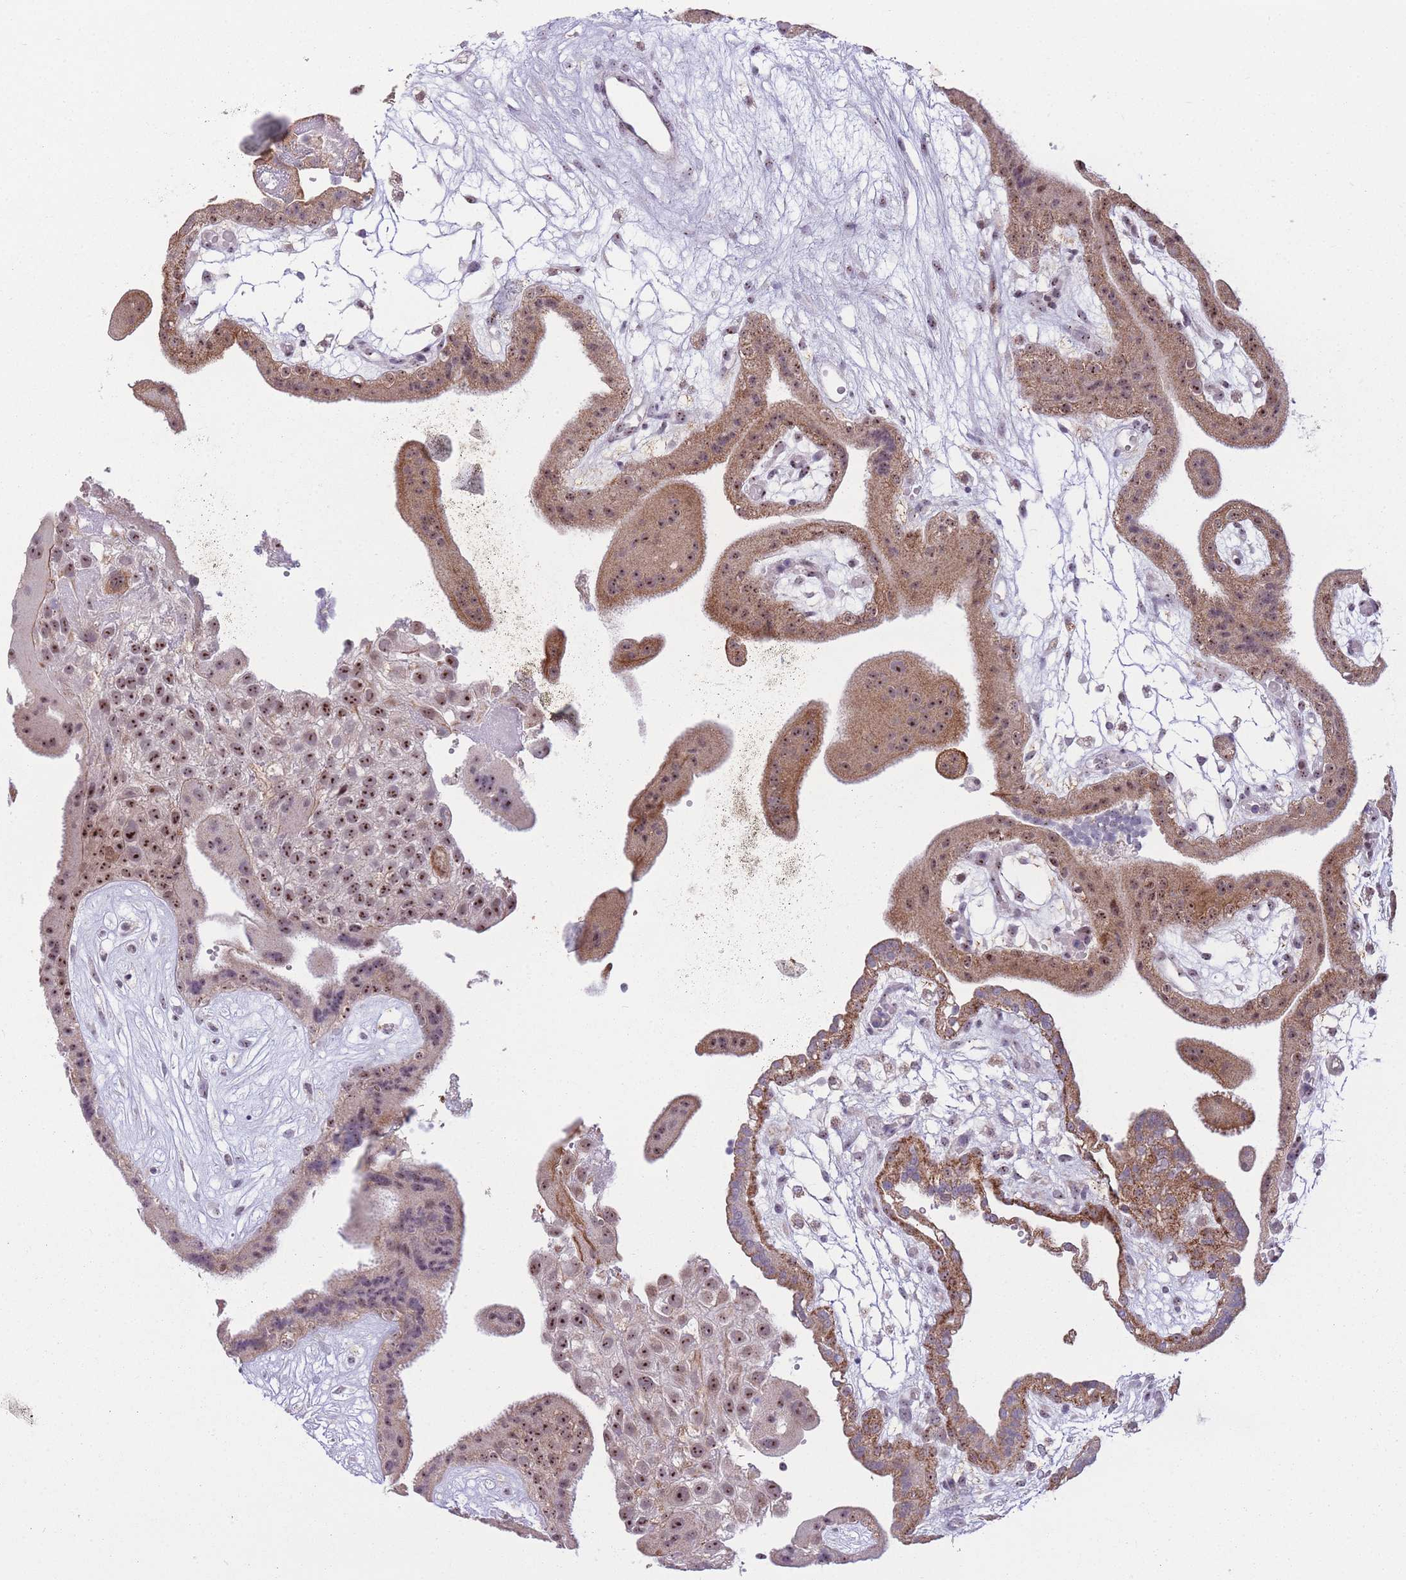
{"staining": {"intensity": "moderate", "quantity": ">75%", "location": "cytoplasmic/membranous,nuclear"}, "tissue": "placenta", "cell_type": "Trophoblastic cells", "image_type": "normal", "snomed": [{"axis": "morphology", "description": "Normal tissue, NOS"}, {"axis": "topography", "description": "Placenta"}], "caption": "Immunohistochemical staining of benign human placenta exhibits medium levels of moderate cytoplasmic/membranous,nuclear positivity in approximately >75% of trophoblastic cells. The staining was performed using DAB, with brown indicating positive protein expression. Nuclei are stained blue with hematoxylin.", "gene": "MCIDAS", "patient": {"sex": "female", "age": 18}}